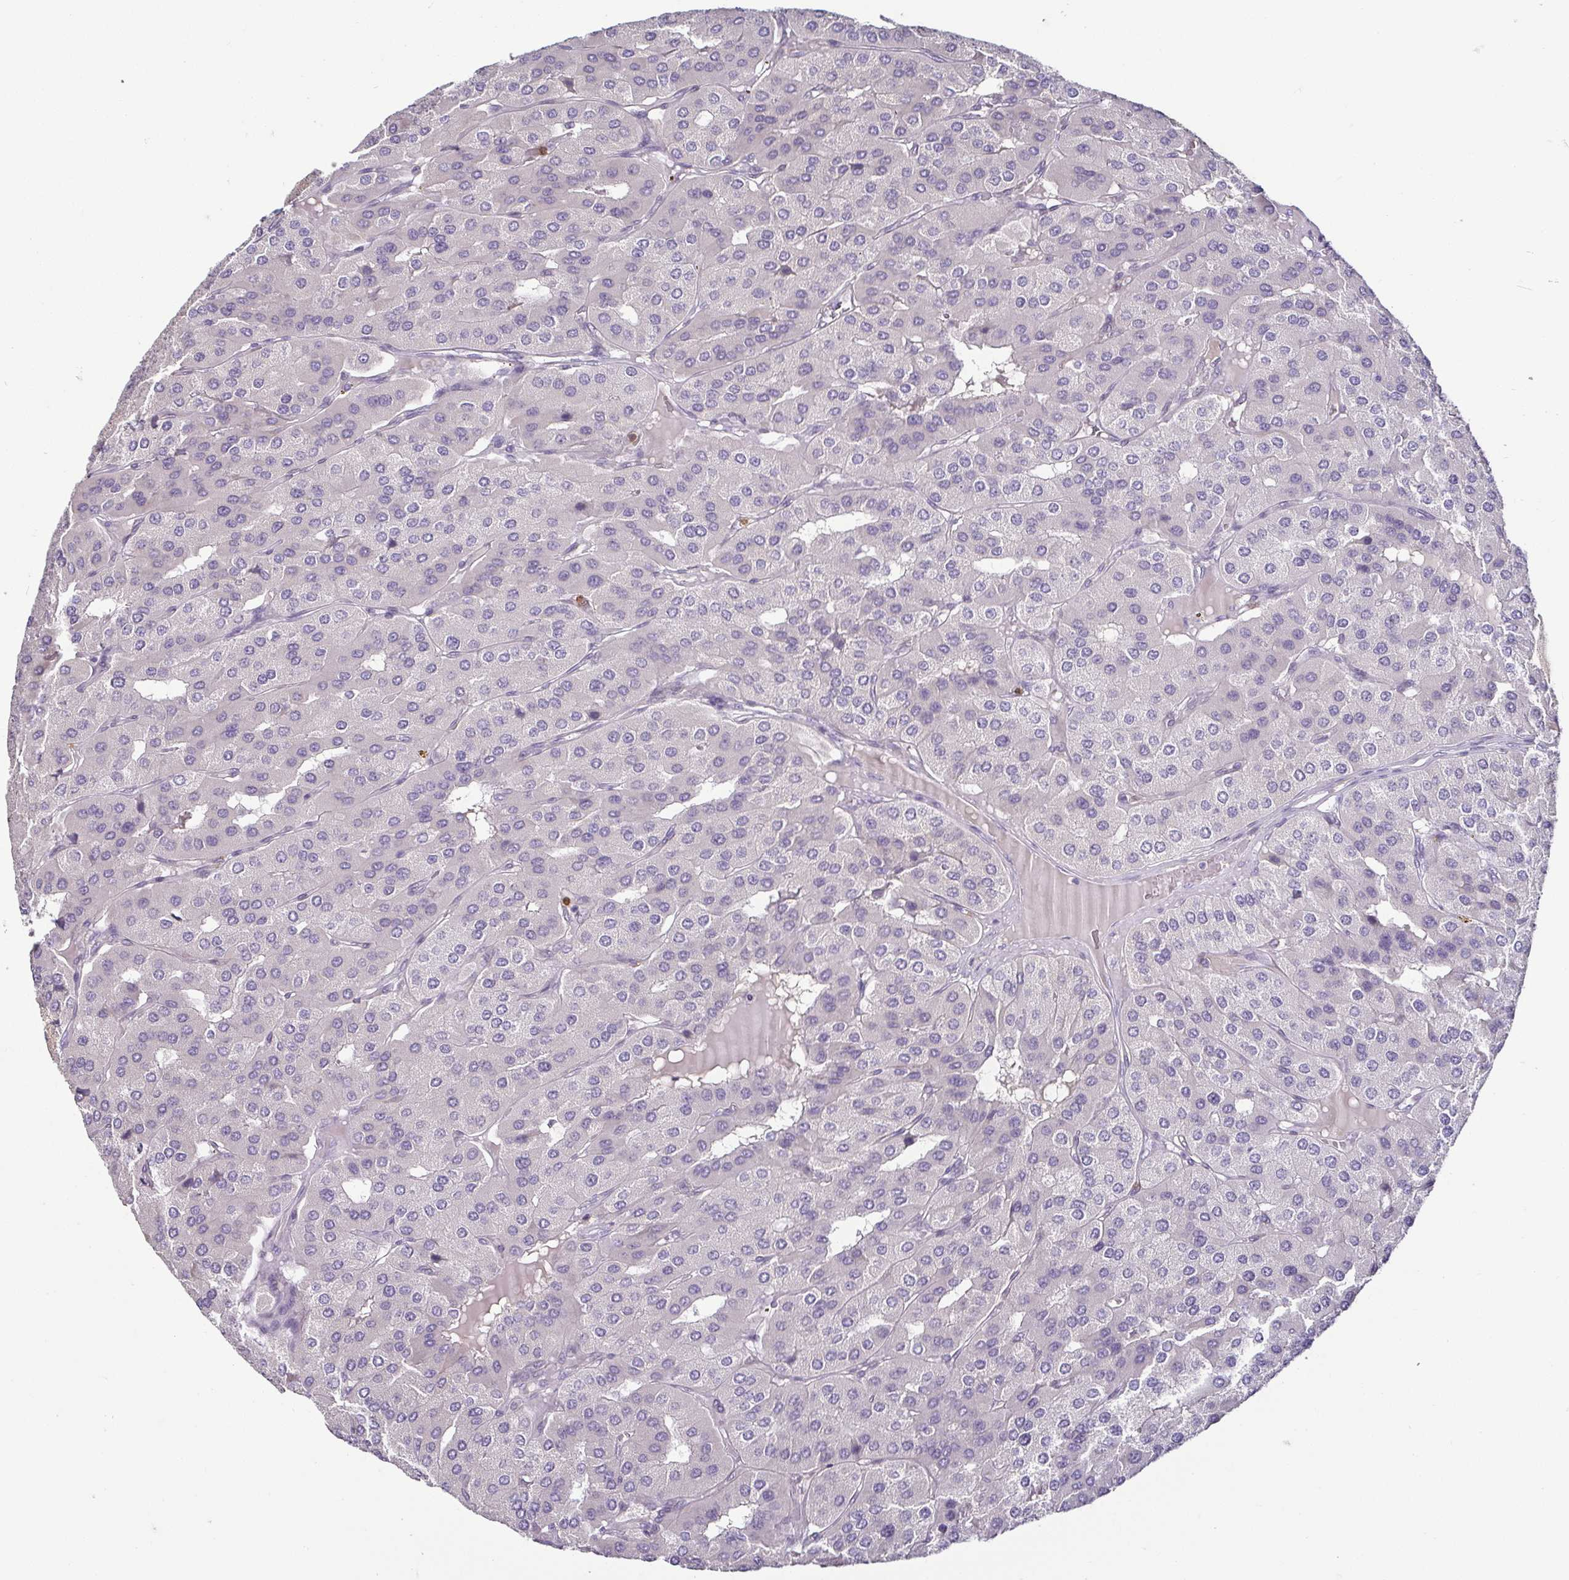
{"staining": {"intensity": "negative", "quantity": "none", "location": "none"}, "tissue": "parathyroid gland", "cell_type": "Glandular cells", "image_type": "normal", "snomed": [{"axis": "morphology", "description": "Normal tissue, NOS"}, {"axis": "morphology", "description": "Adenoma, NOS"}, {"axis": "topography", "description": "Parathyroid gland"}], "caption": "DAB (3,3'-diaminobenzidine) immunohistochemical staining of benign parathyroid gland shows no significant staining in glandular cells.", "gene": "HOPX", "patient": {"sex": "female", "age": 86}}